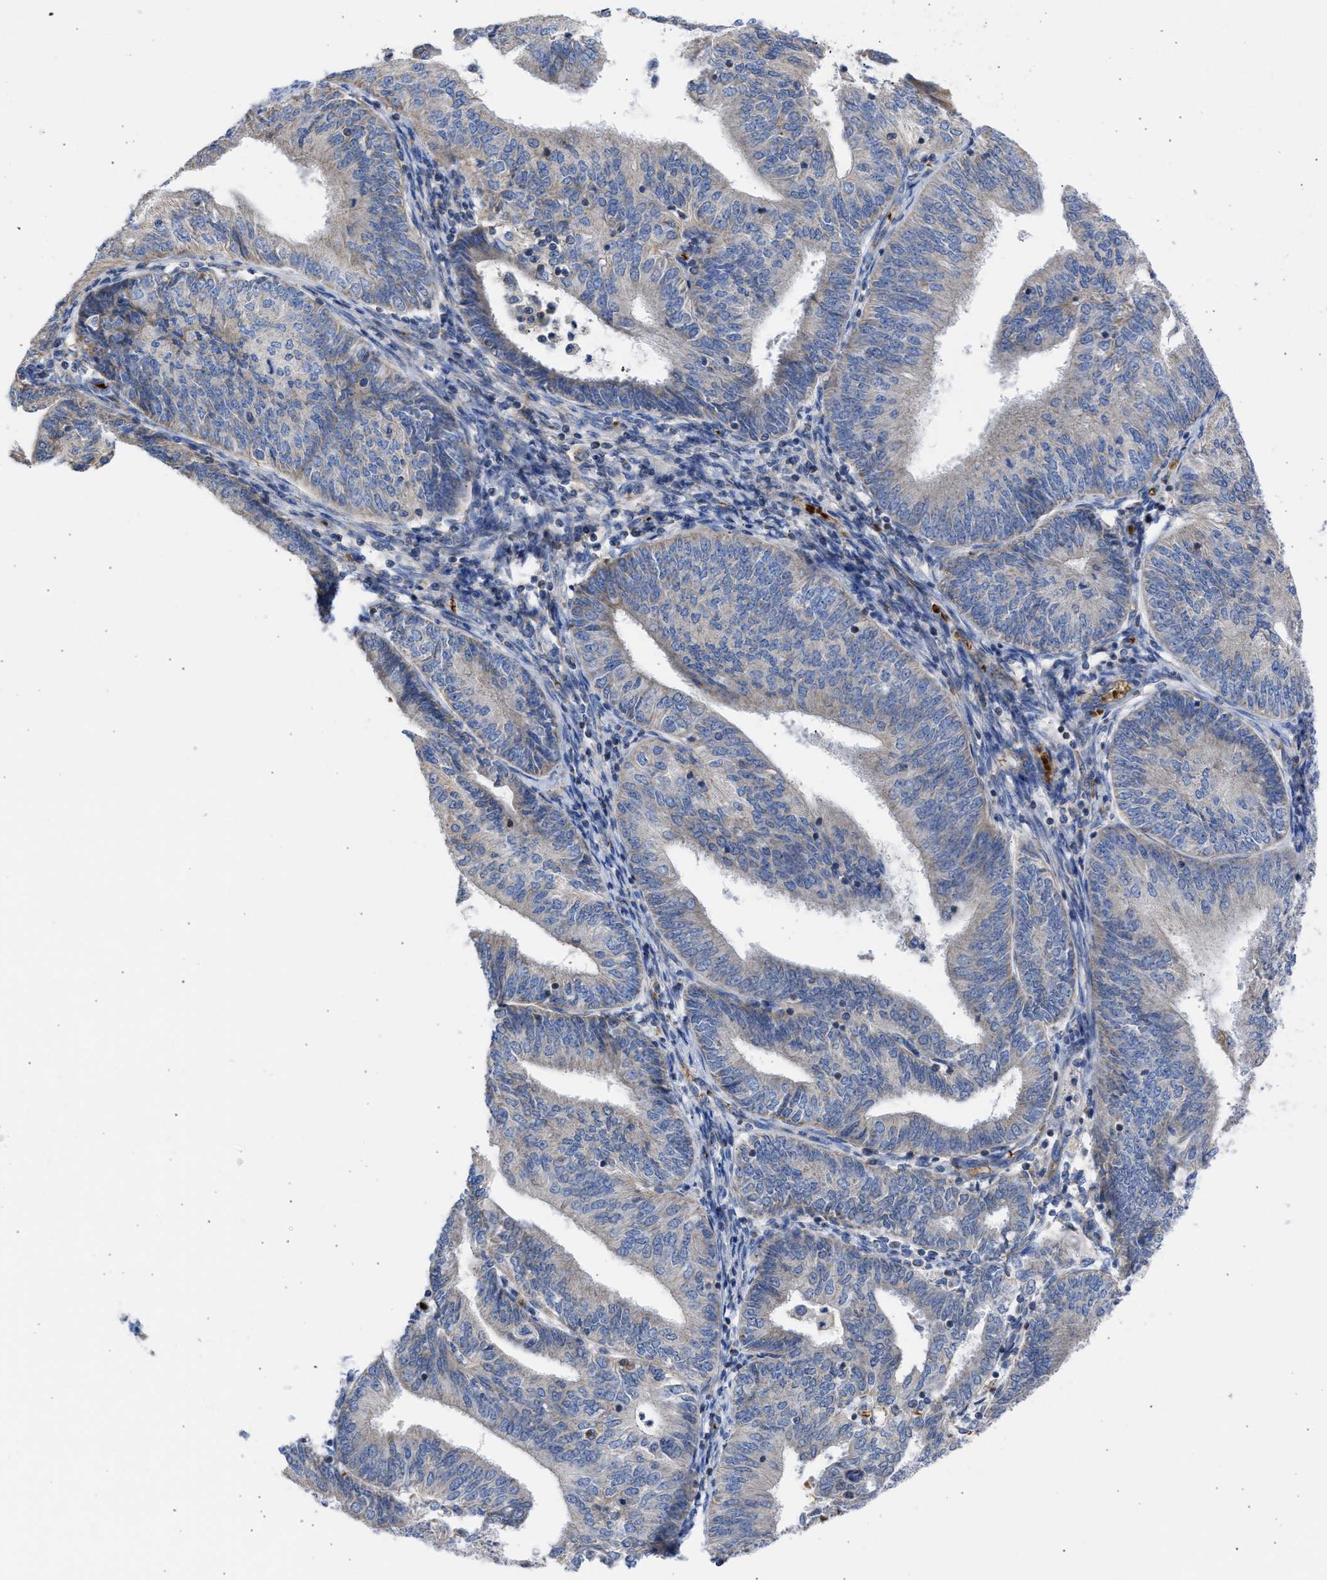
{"staining": {"intensity": "weak", "quantity": "<25%", "location": "cytoplasmic/membranous"}, "tissue": "endometrial cancer", "cell_type": "Tumor cells", "image_type": "cancer", "snomed": [{"axis": "morphology", "description": "Adenocarcinoma, NOS"}, {"axis": "topography", "description": "Endometrium"}], "caption": "Immunohistochemistry micrograph of human endometrial cancer (adenocarcinoma) stained for a protein (brown), which reveals no positivity in tumor cells.", "gene": "BTG3", "patient": {"sex": "female", "age": 58}}